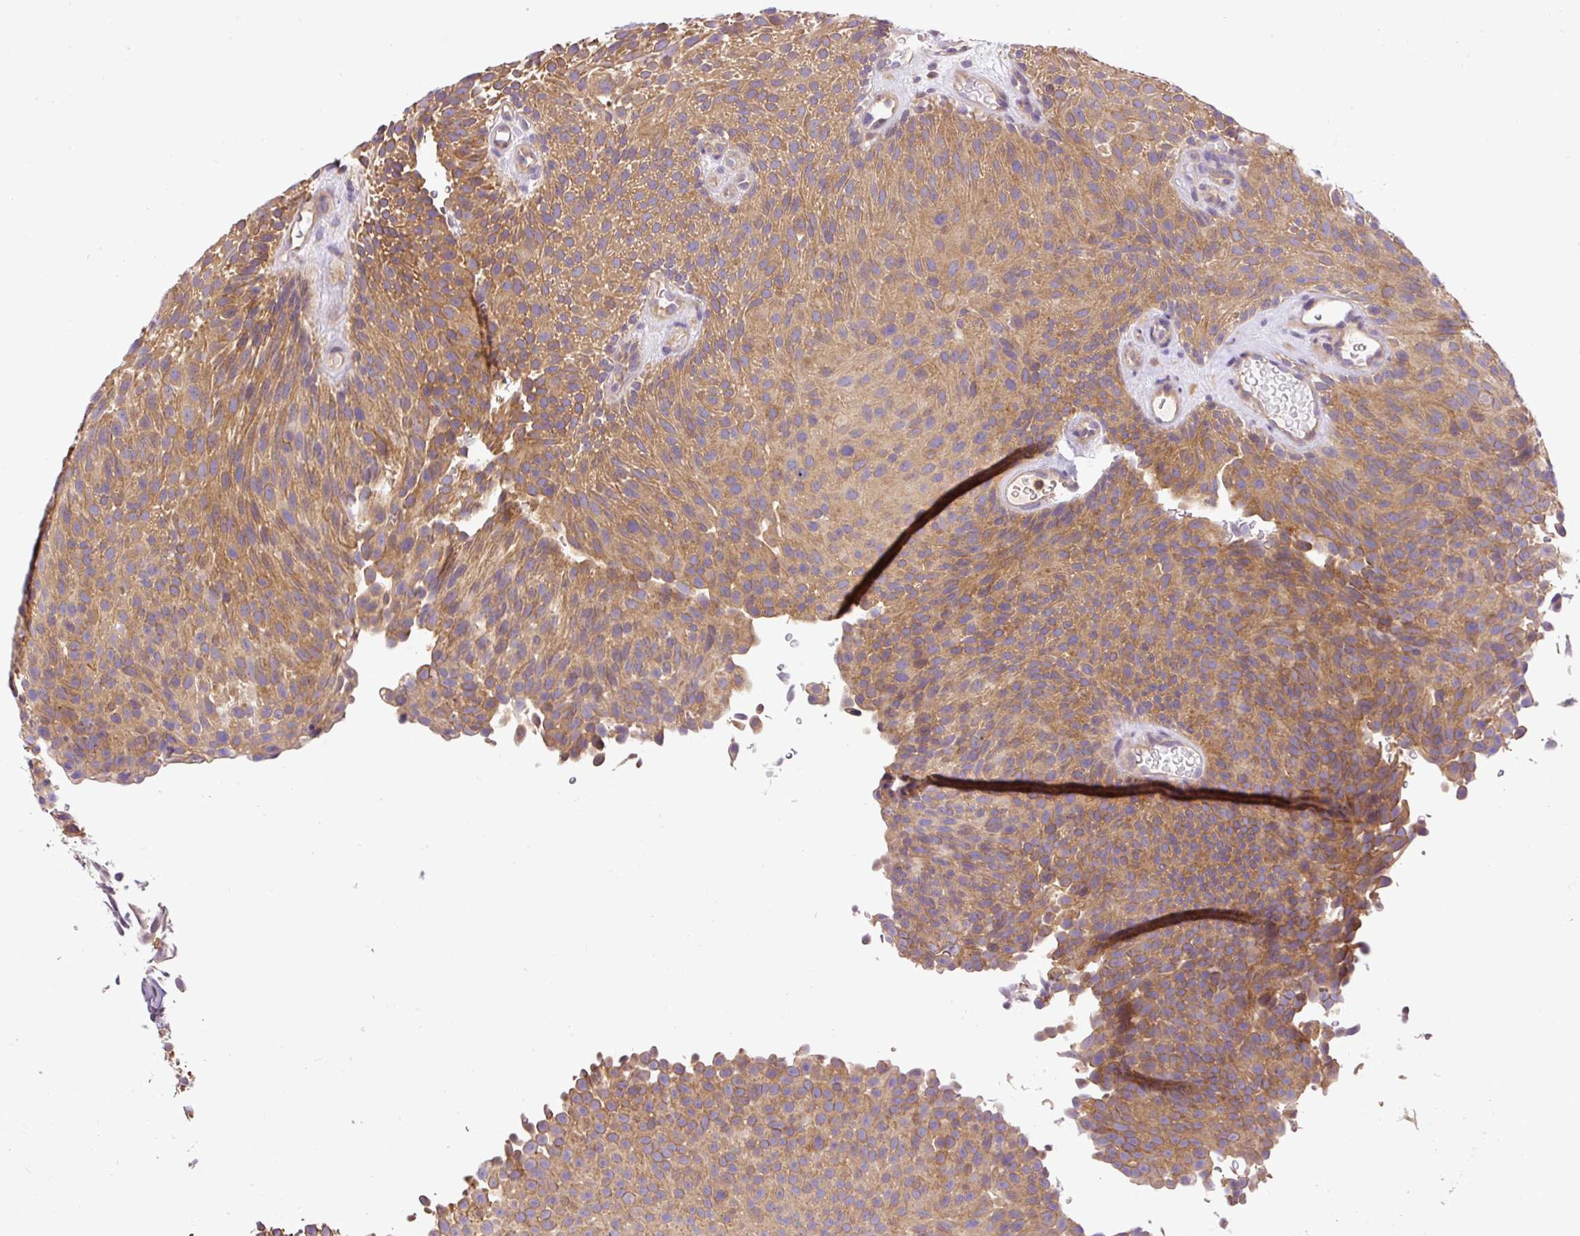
{"staining": {"intensity": "moderate", "quantity": ">75%", "location": "cytoplasmic/membranous"}, "tissue": "urothelial cancer", "cell_type": "Tumor cells", "image_type": "cancer", "snomed": [{"axis": "morphology", "description": "Urothelial carcinoma, Low grade"}, {"axis": "topography", "description": "Urinary bladder"}], "caption": "IHC micrograph of urothelial carcinoma (low-grade) stained for a protein (brown), which displays medium levels of moderate cytoplasmic/membranous staining in approximately >75% of tumor cells.", "gene": "CCDC28A", "patient": {"sex": "male", "age": 78}}